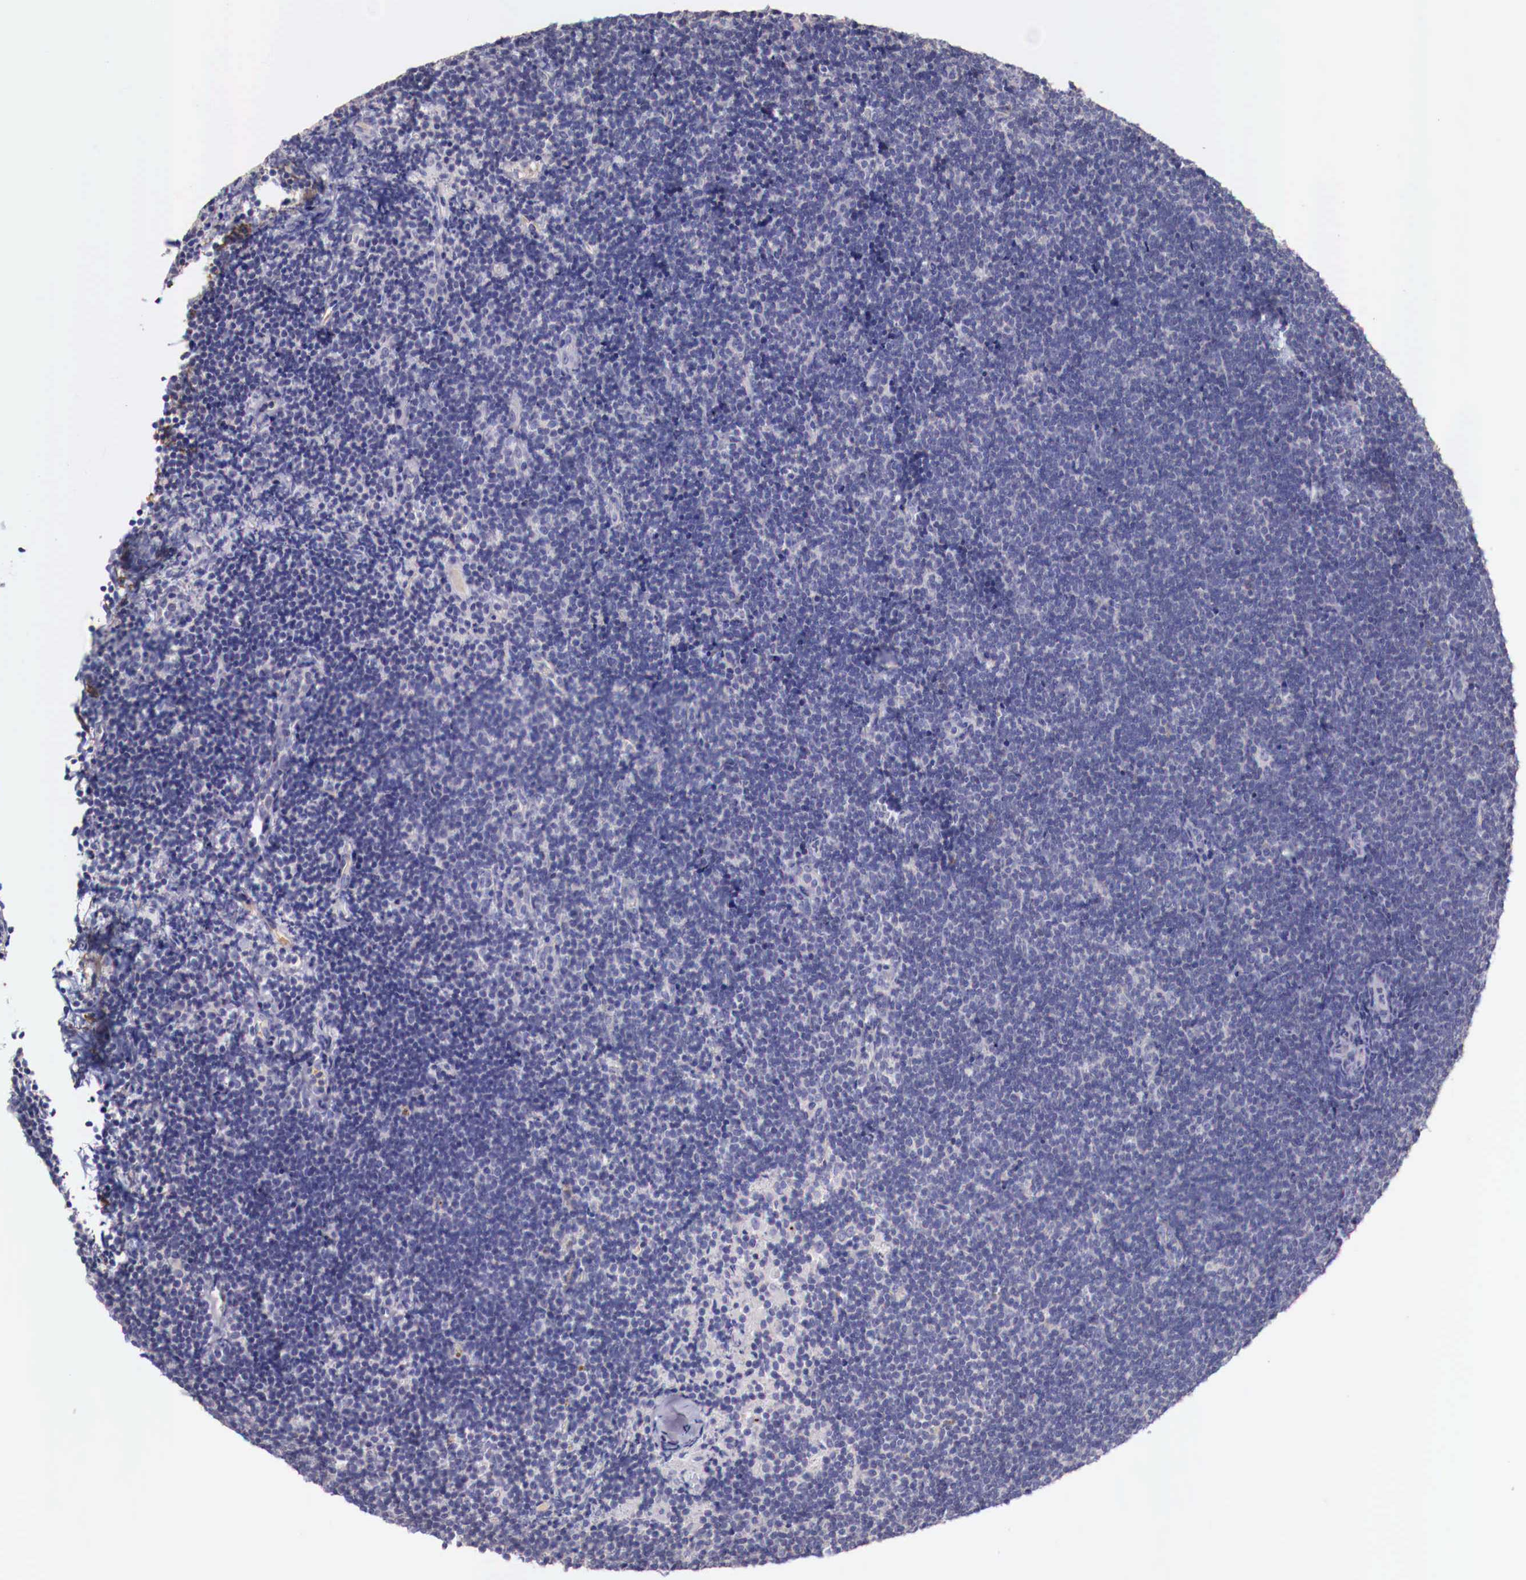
{"staining": {"intensity": "negative", "quantity": "none", "location": "none"}, "tissue": "lymphoma", "cell_type": "Tumor cells", "image_type": "cancer", "snomed": [{"axis": "morphology", "description": "Malignant lymphoma, non-Hodgkin's type, Low grade"}, {"axis": "topography", "description": "Lymph node"}], "caption": "Immunohistochemistry (IHC) image of lymphoma stained for a protein (brown), which shows no expression in tumor cells.", "gene": "PITPNA", "patient": {"sex": "female", "age": 51}}